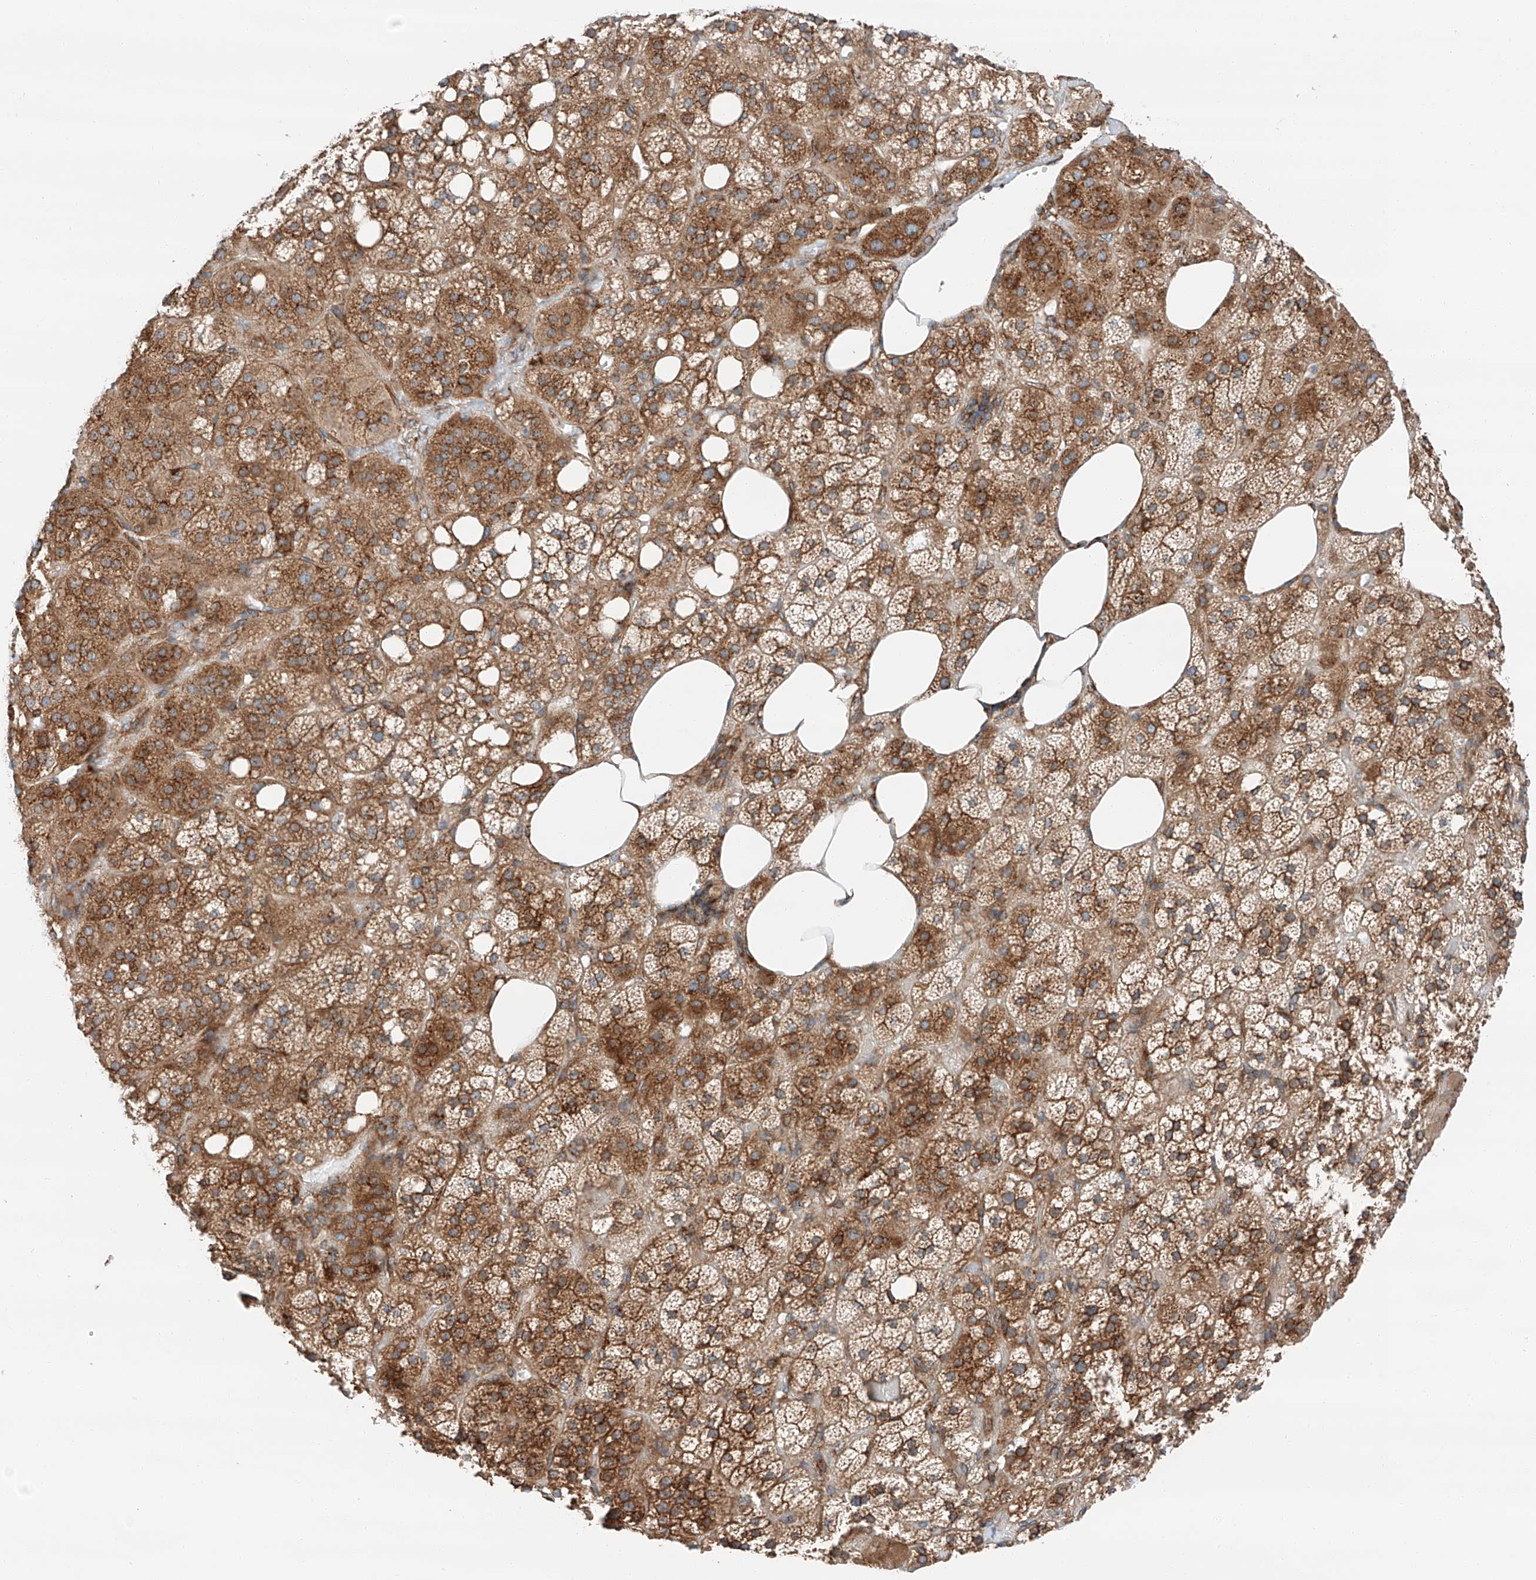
{"staining": {"intensity": "moderate", "quantity": ">75%", "location": "cytoplasmic/membranous"}, "tissue": "adrenal gland", "cell_type": "Glandular cells", "image_type": "normal", "snomed": [{"axis": "morphology", "description": "Normal tissue, NOS"}, {"axis": "topography", "description": "Adrenal gland"}], "caption": "Normal adrenal gland displays moderate cytoplasmic/membranous staining in approximately >75% of glandular cells, visualized by immunohistochemistry.", "gene": "ZC3H15", "patient": {"sex": "female", "age": 59}}